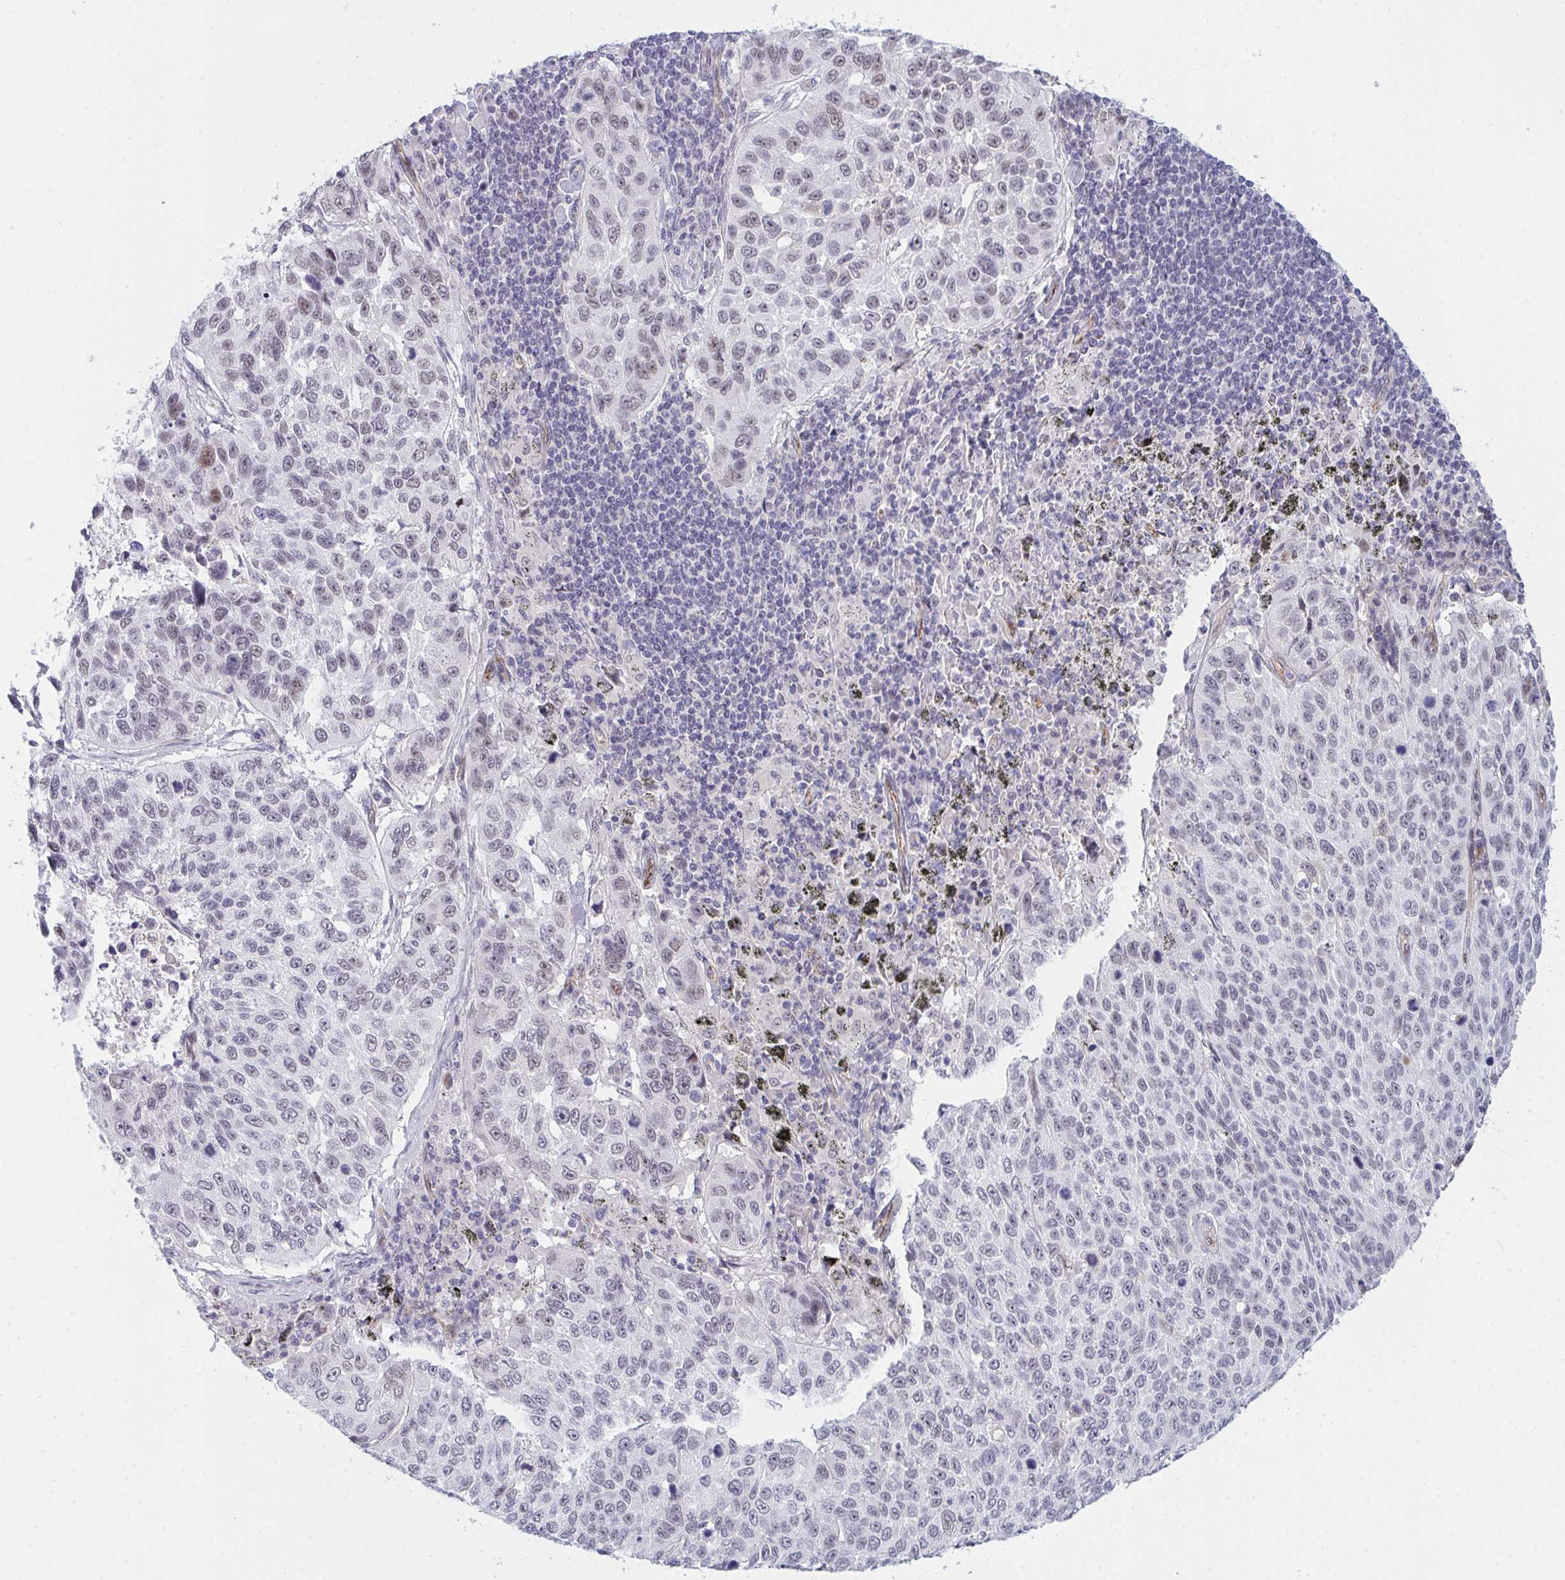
{"staining": {"intensity": "weak", "quantity": "<25%", "location": "nuclear"}, "tissue": "lung cancer", "cell_type": "Tumor cells", "image_type": "cancer", "snomed": [{"axis": "morphology", "description": "Squamous cell carcinoma, NOS"}, {"axis": "topography", "description": "Lung"}], "caption": "Immunohistochemistry micrograph of neoplastic tissue: lung cancer (squamous cell carcinoma) stained with DAB (3,3'-diaminobenzidine) demonstrates no significant protein expression in tumor cells.", "gene": "DSCAML1", "patient": {"sex": "male", "age": 62}}